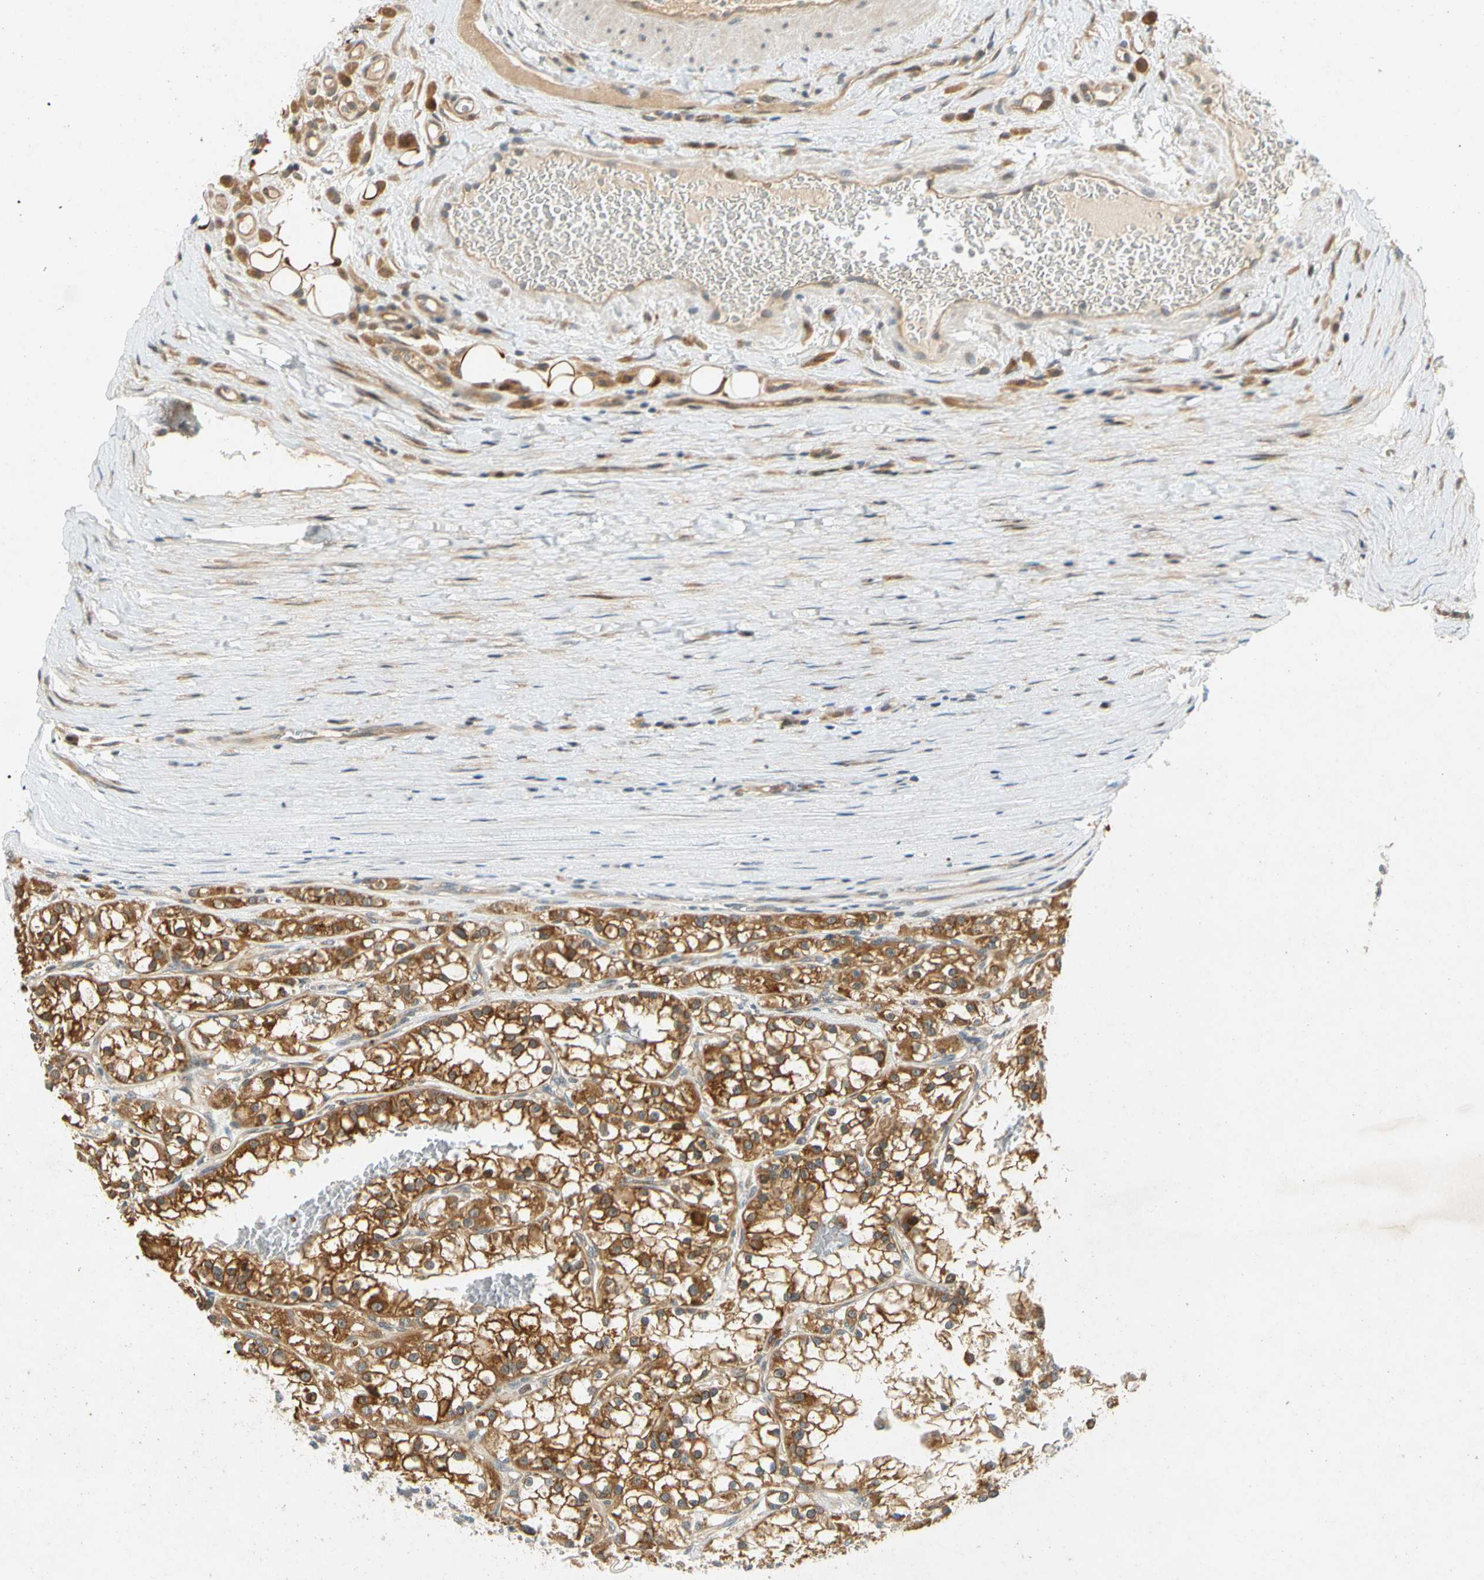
{"staining": {"intensity": "moderate", "quantity": ">75%", "location": "cytoplasmic/membranous"}, "tissue": "renal cancer", "cell_type": "Tumor cells", "image_type": "cancer", "snomed": [{"axis": "morphology", "description": "Adenocarcinoma, NOS"}, {"axis": "topography", "description": "Kidney"}], "caption": "This histopathology image exhibits immunohistochemistry staining of human renal cancer (adenocarcinoma), with medium moderate cytoplasmic/membranous expression in about >75% of tumor cells.", "gene": "GATD1", "patient": {"sex": "female", "age": 52}}